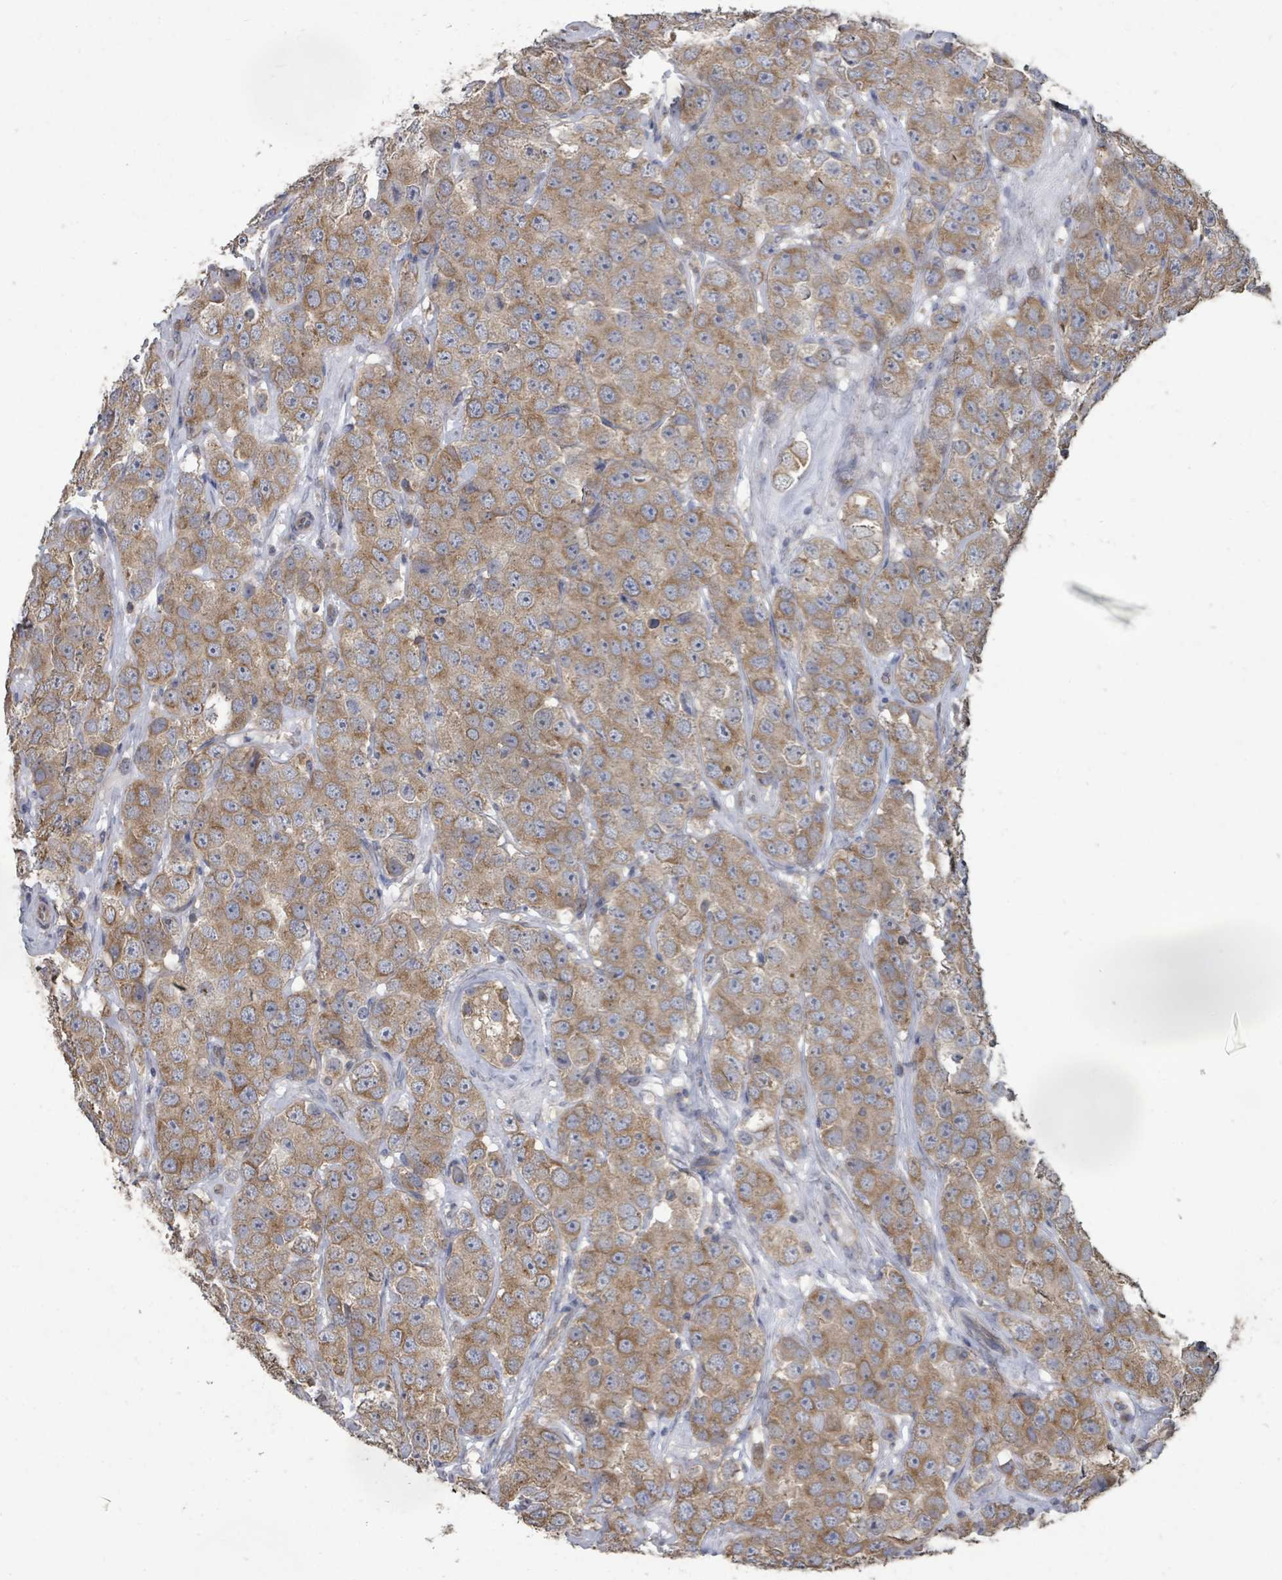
{"staining": {"intensity": "moderate", "quantity": ">75%", "location": "cytoplasmic/membranous"}, "tissue": "testis cancer", "cell_type": "Tumor cells", "image_type": "cancer", "snomed": [{"axis": "morphology", "description": "Seminoma, NOS"}, {"axis": "topography", "description": "Testis"}], "caption": "A brown stain shows moderate cytoplasmic/membranous staining of a protein in testis seminoma tumor cells.", "gene": "SLC9A7", "patient": {"sex": "male", "age": 28}}